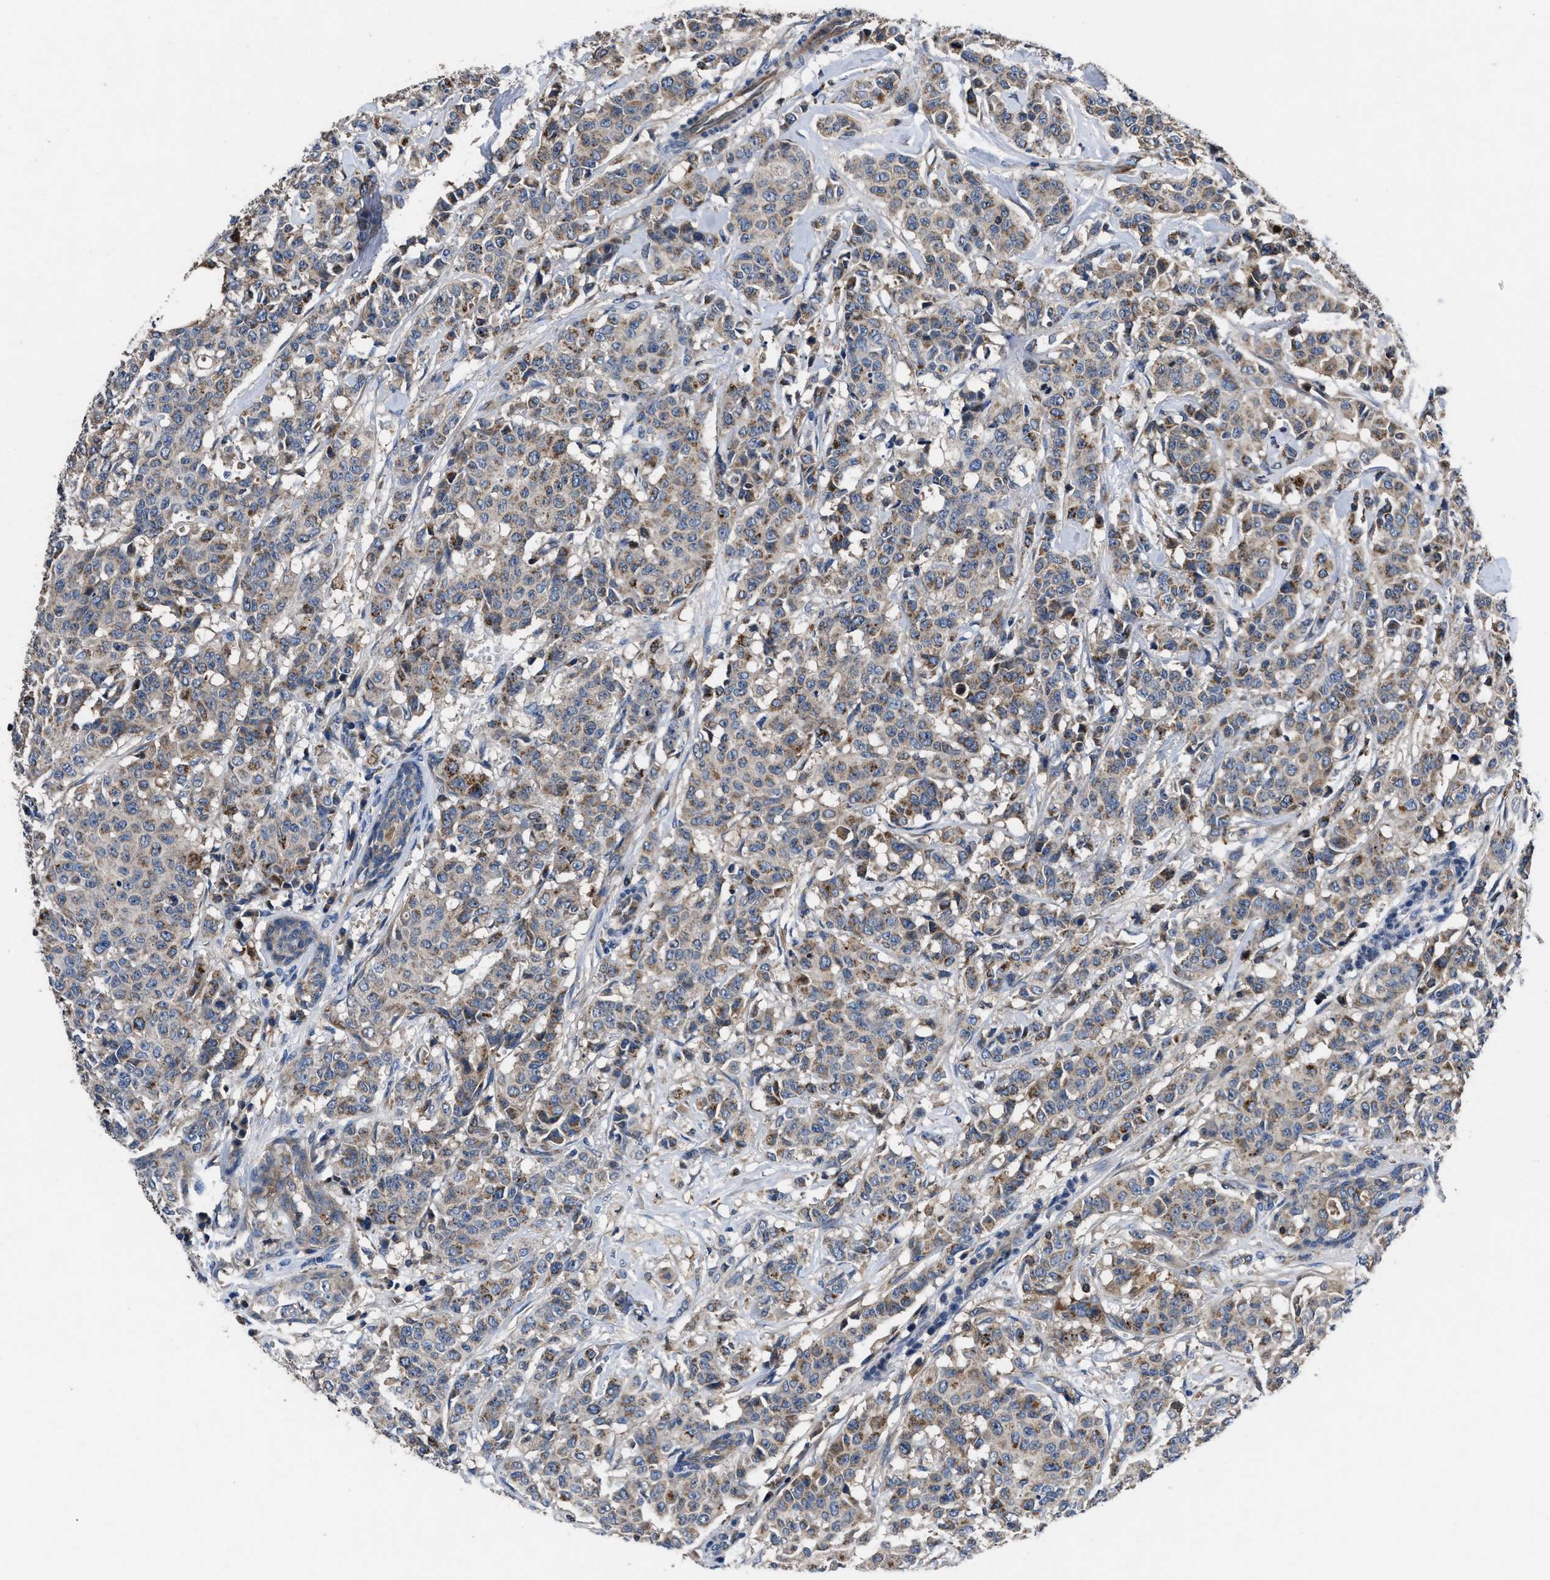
{"staining": {"intensity": "moderate", "quantity": "25%-75%", "location": "cytoplasmic/membranous"}, "tissue": "breast cancer", "cell_type": "Tumor cells", "image_type": "cancer", "snomed": [{"axis": "morphology", "description": "Normal tissue, NOS"}, {"axis": "morphology", "description": "Duct carcinoma"}, {"axis": "topography", "description": "Breast"}], "caption": "Immunohistochemical staining of breast cancer (intraductal carcinoma) reveals medium levels of moderate cytoplasmic/membranous positivity in approximately 25%-75% of tumor cells.", "gene": "YBEY", "patient": {"sex": "female", "age": 40}}